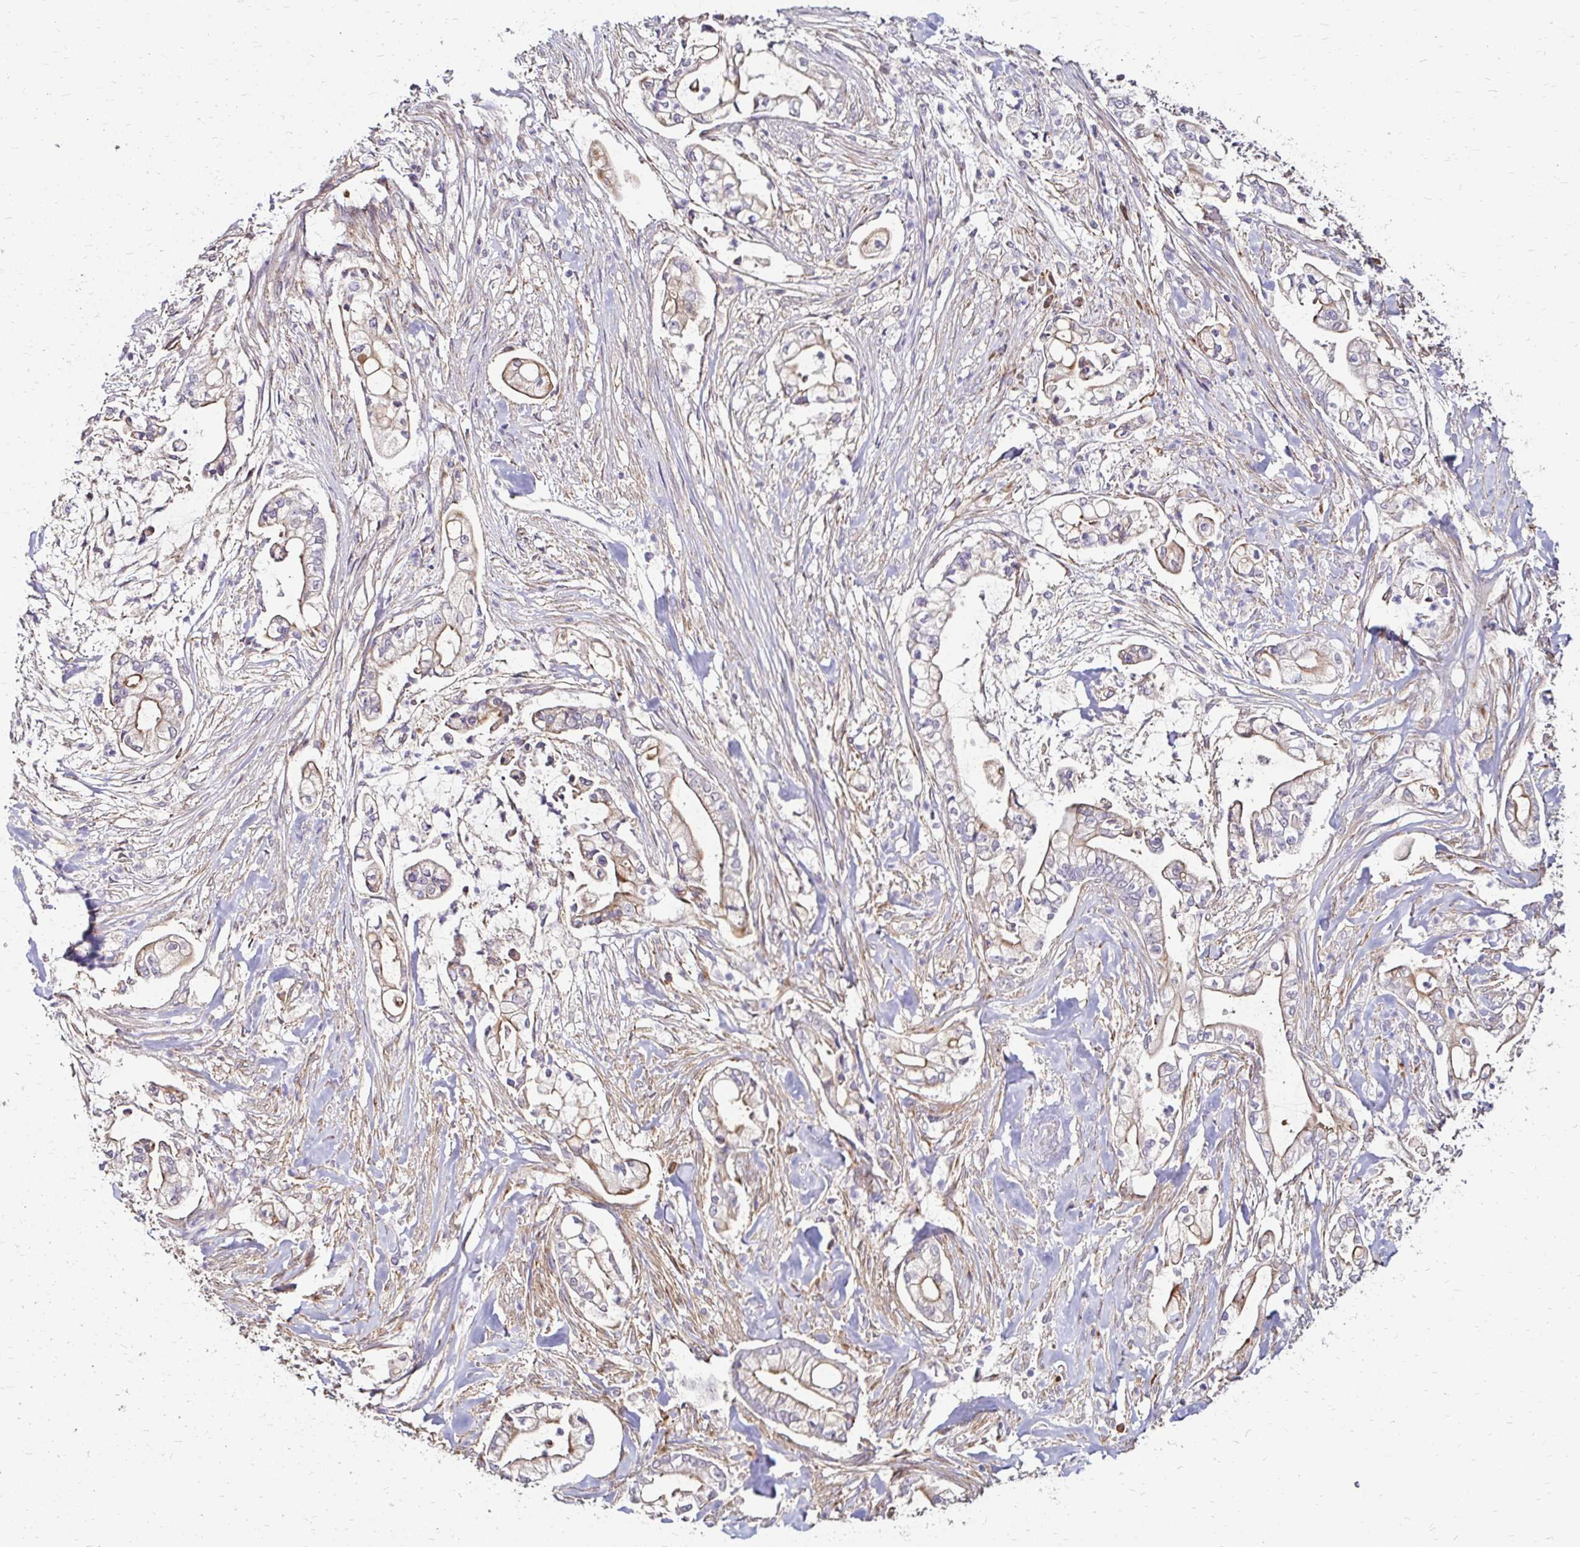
{"staining": {"intensity": "weak", "quantity": "<25%", "location": "cytoplasmic/membranous"}, "tissue": "pancreatic cancer", "cell_type": "Tumor cells", "image_type": "cancer", "snomed": [{"axis": "morphology", "description": "Adenocarcinoma, NOS"}, {"axis": "topography", "description": "Pancreas"}], "caption": "A photomicrograph of human pancreatic cancer is negative for staining in tumor cells.", "gene": "PRIMA1", "patient": {"sex": "female", "age": 69}}